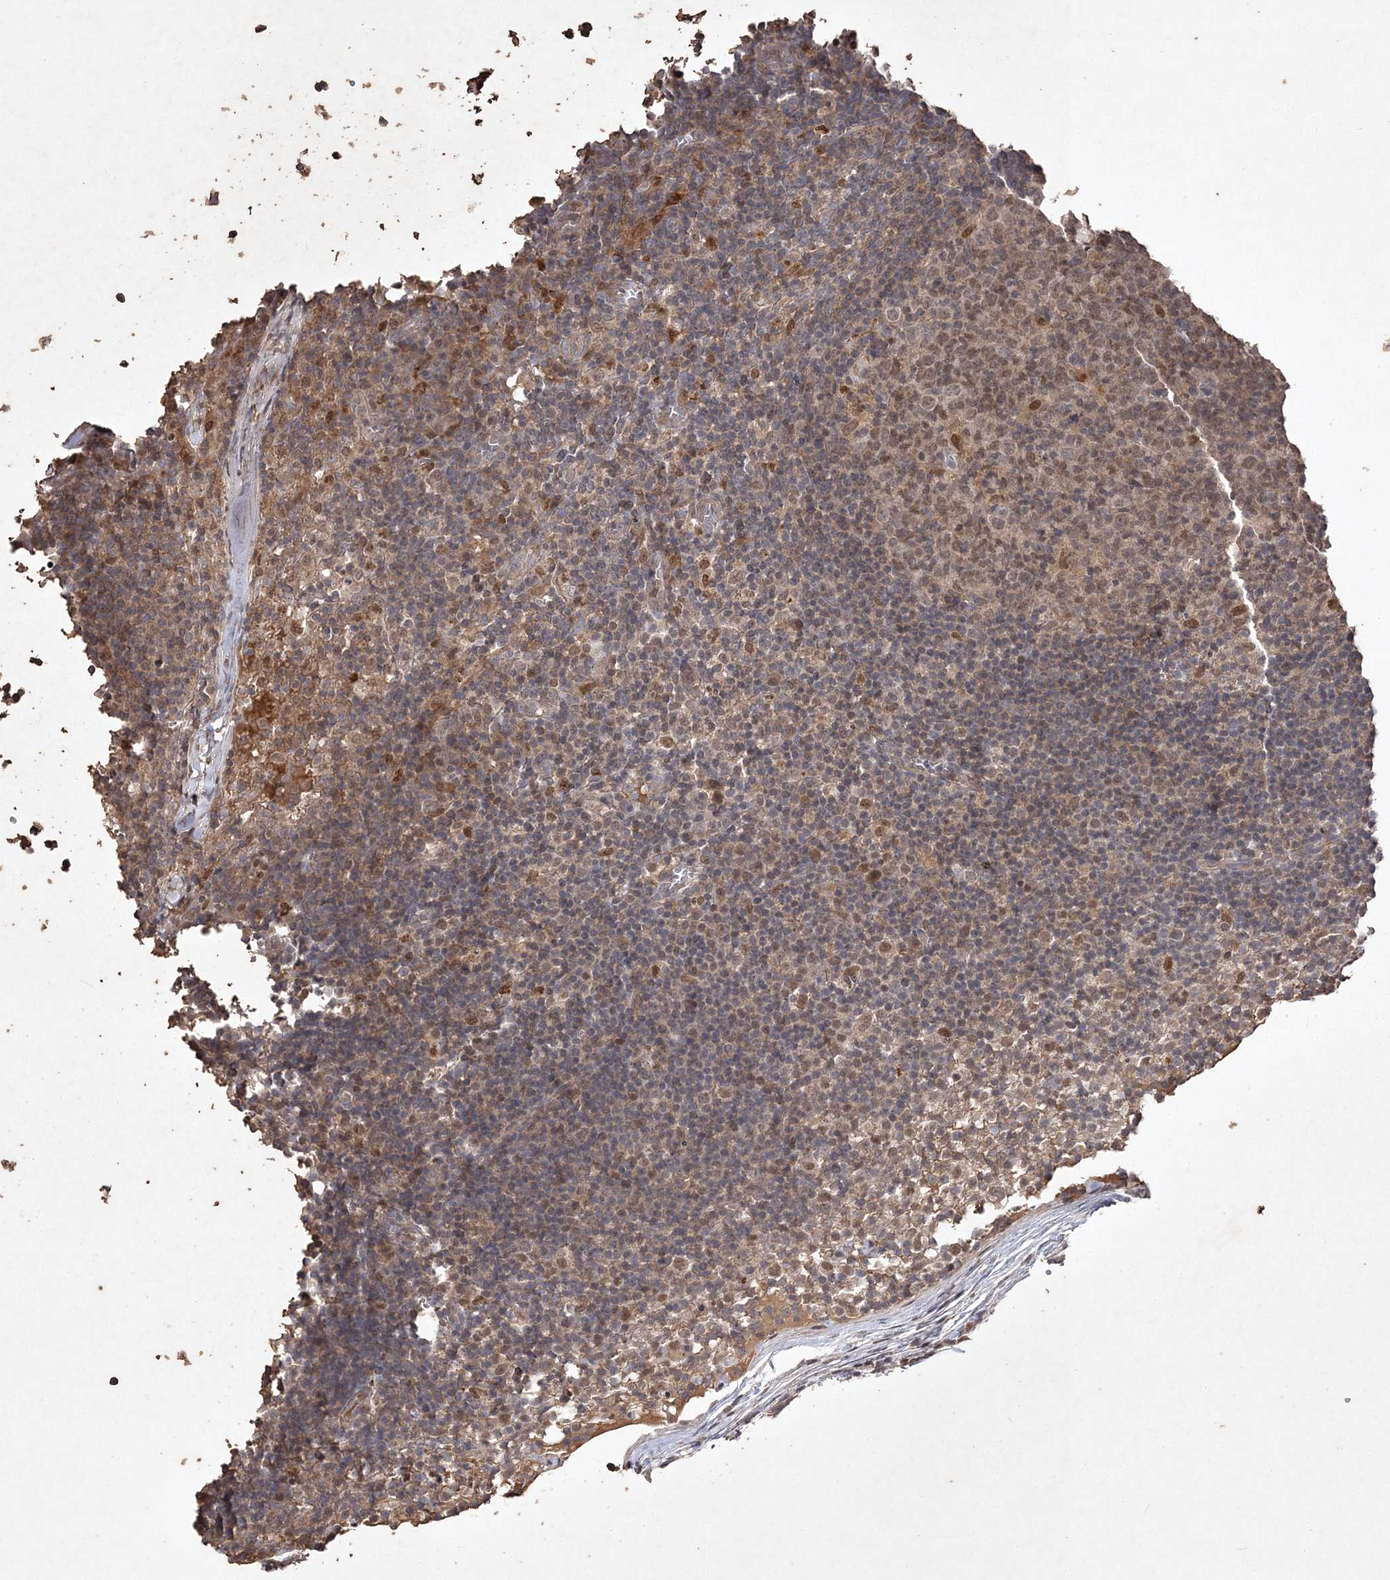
{"staining": {"intensity": "moderate", "quantity": ">75%", "location": "nuclear"}, "tissue": "lymph node", "cell_type": "Germinal center cells", "image_type": "normal", "snomed": [{"axis": "morphology", "description": "Normal tissue, NOS"}, {"axis": "morphology", "description": "Inflammation, NOS"}, {"axis": "topography", "description": "Lymph node"}], "caption": "Protein staining by IHC demonstrates moderate nuclear positivity in approximately >75% of germinal center cells in benign lymph node.", "gene": "C3orf38", "patient": {"sex": "male", "age": 55}}